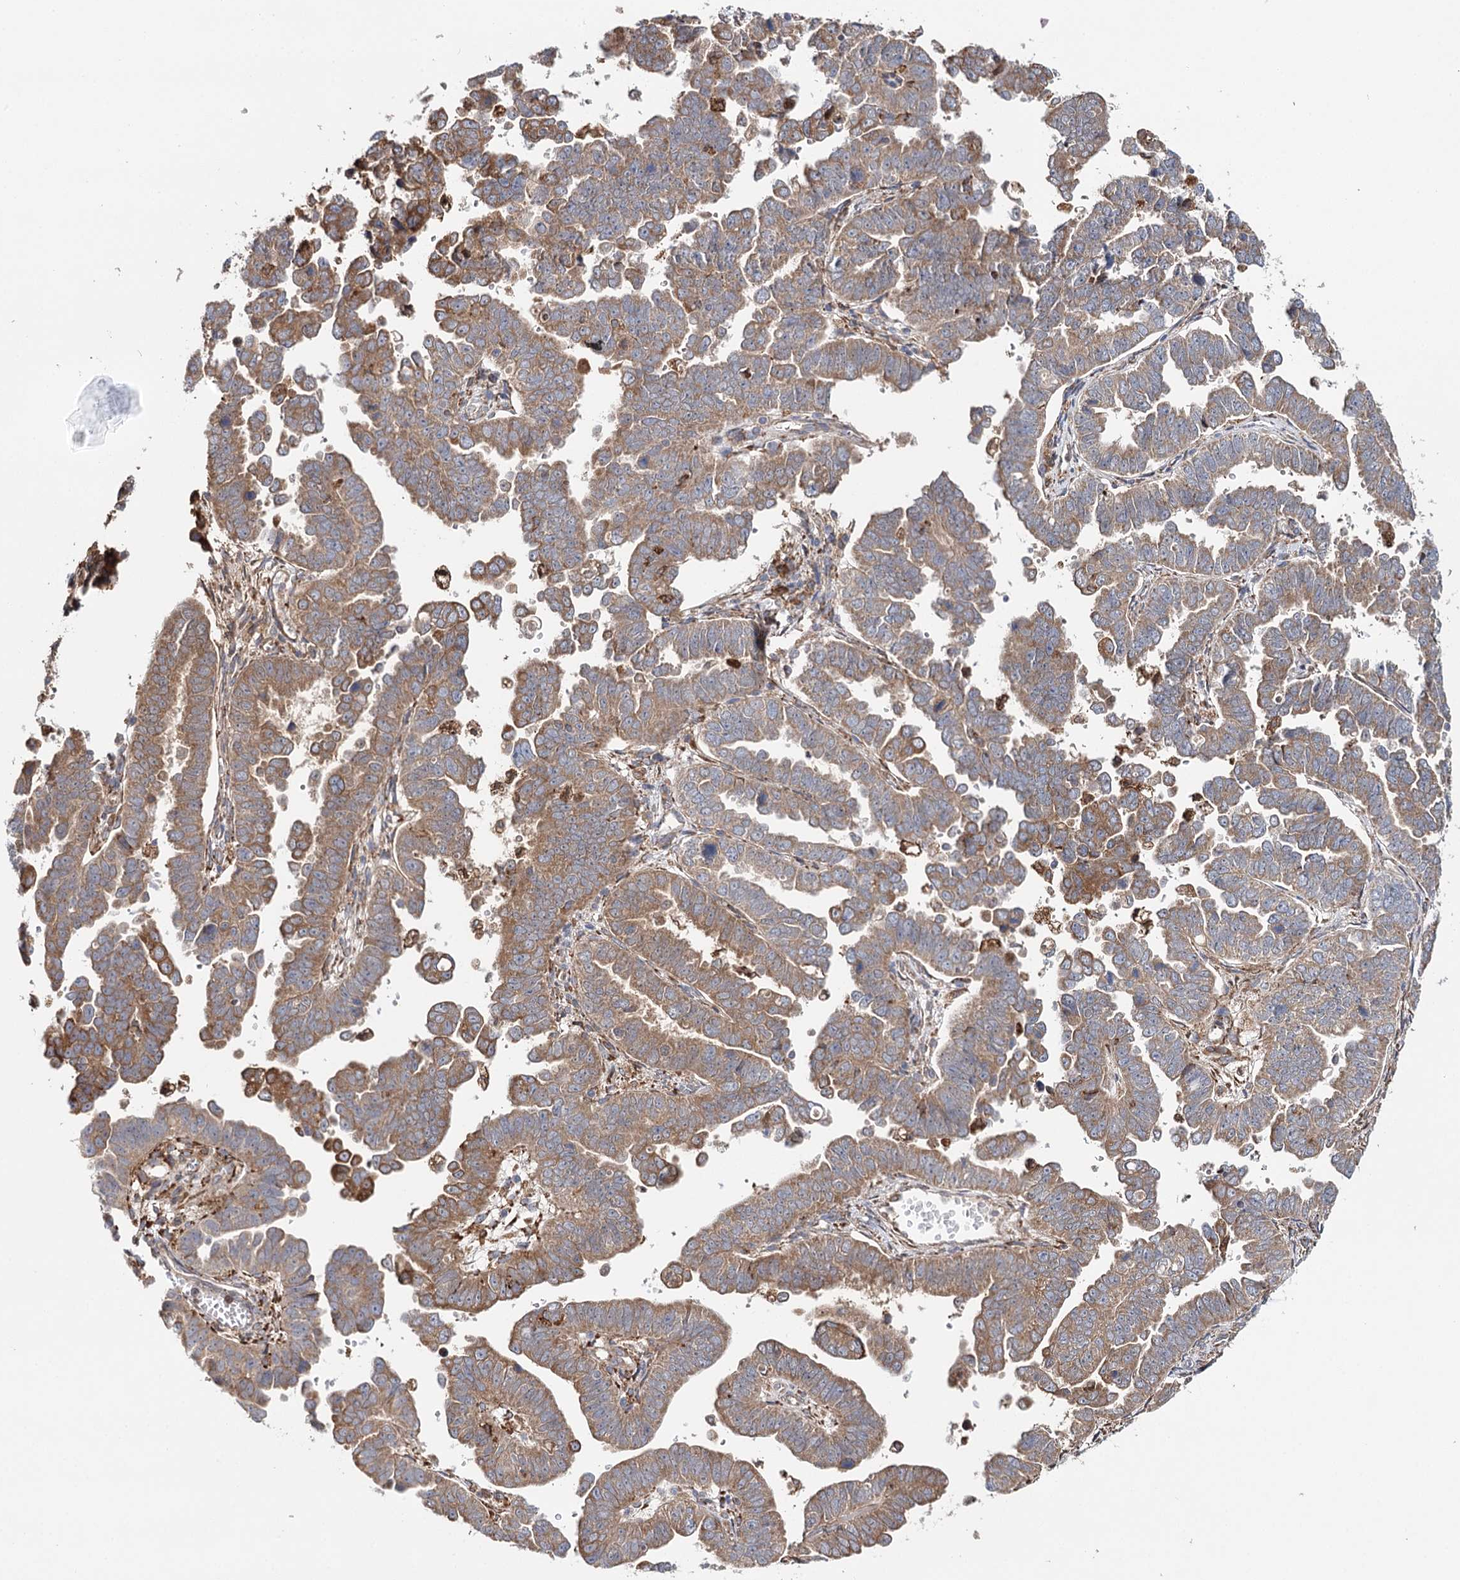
{"staining": {"intensity": "moderate", "quantity": ">75%", "location": "cytoplasmic/membranous"}, "tissue": "endometrial cancer", "cell_type": "Tumor cells", "image_type": "cancer", "snomed": [{"axis": "morphology", "description": "Adenocarcinoma, NOS"}, {"axis": "topography", "description": "Endometrium"}], "caption": "Protein expression analysis of human adenocarcinoma (endometrial) reveals moderate cytoplasmic/membranous positivity in about >75% of tumor cells.", "gene": "VEGFA", "patient": {"sex": "female", "age": 75}}